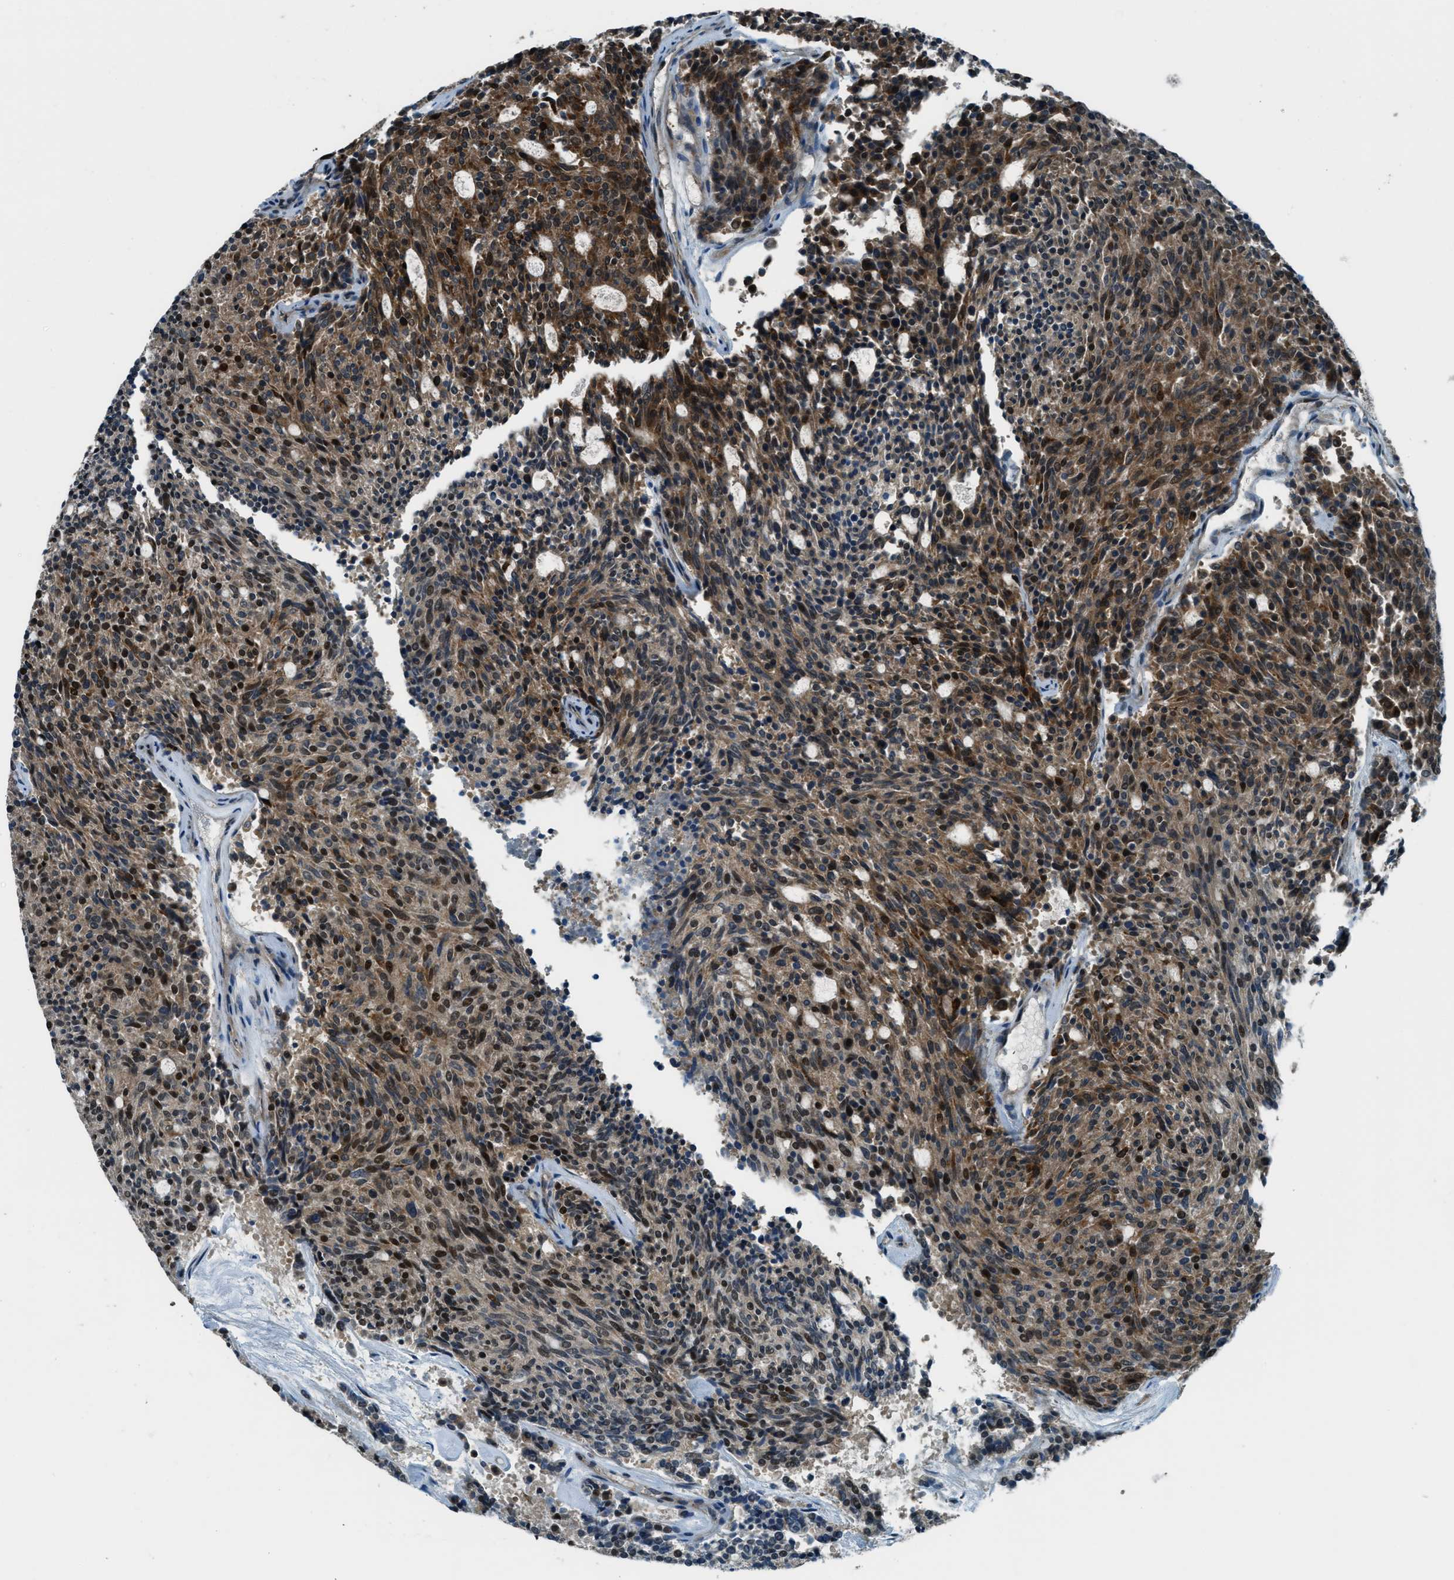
{"staining": {"intensity": "strong", "quantity": ">75%", "location": "cytoplasmic/membranous,nuclear"}, "tissue": "carcinoid", "cell_type": "Tumor cells", "image_type": "cancer", "snomed": [{"axis": "morphology", "description": "Carcinoid, malignant, NOS"}, {"axis": "topography", "description": "Pancreas"}], "caption": "Strong cytoplasmic/membranous and nuclear positivity for a protein is seen in approximately >75% of tumor cells of carcinoid using immunohistochemistry.", "gene": "NPEPL1", "patient": {"sex": "female", "age": 54}}